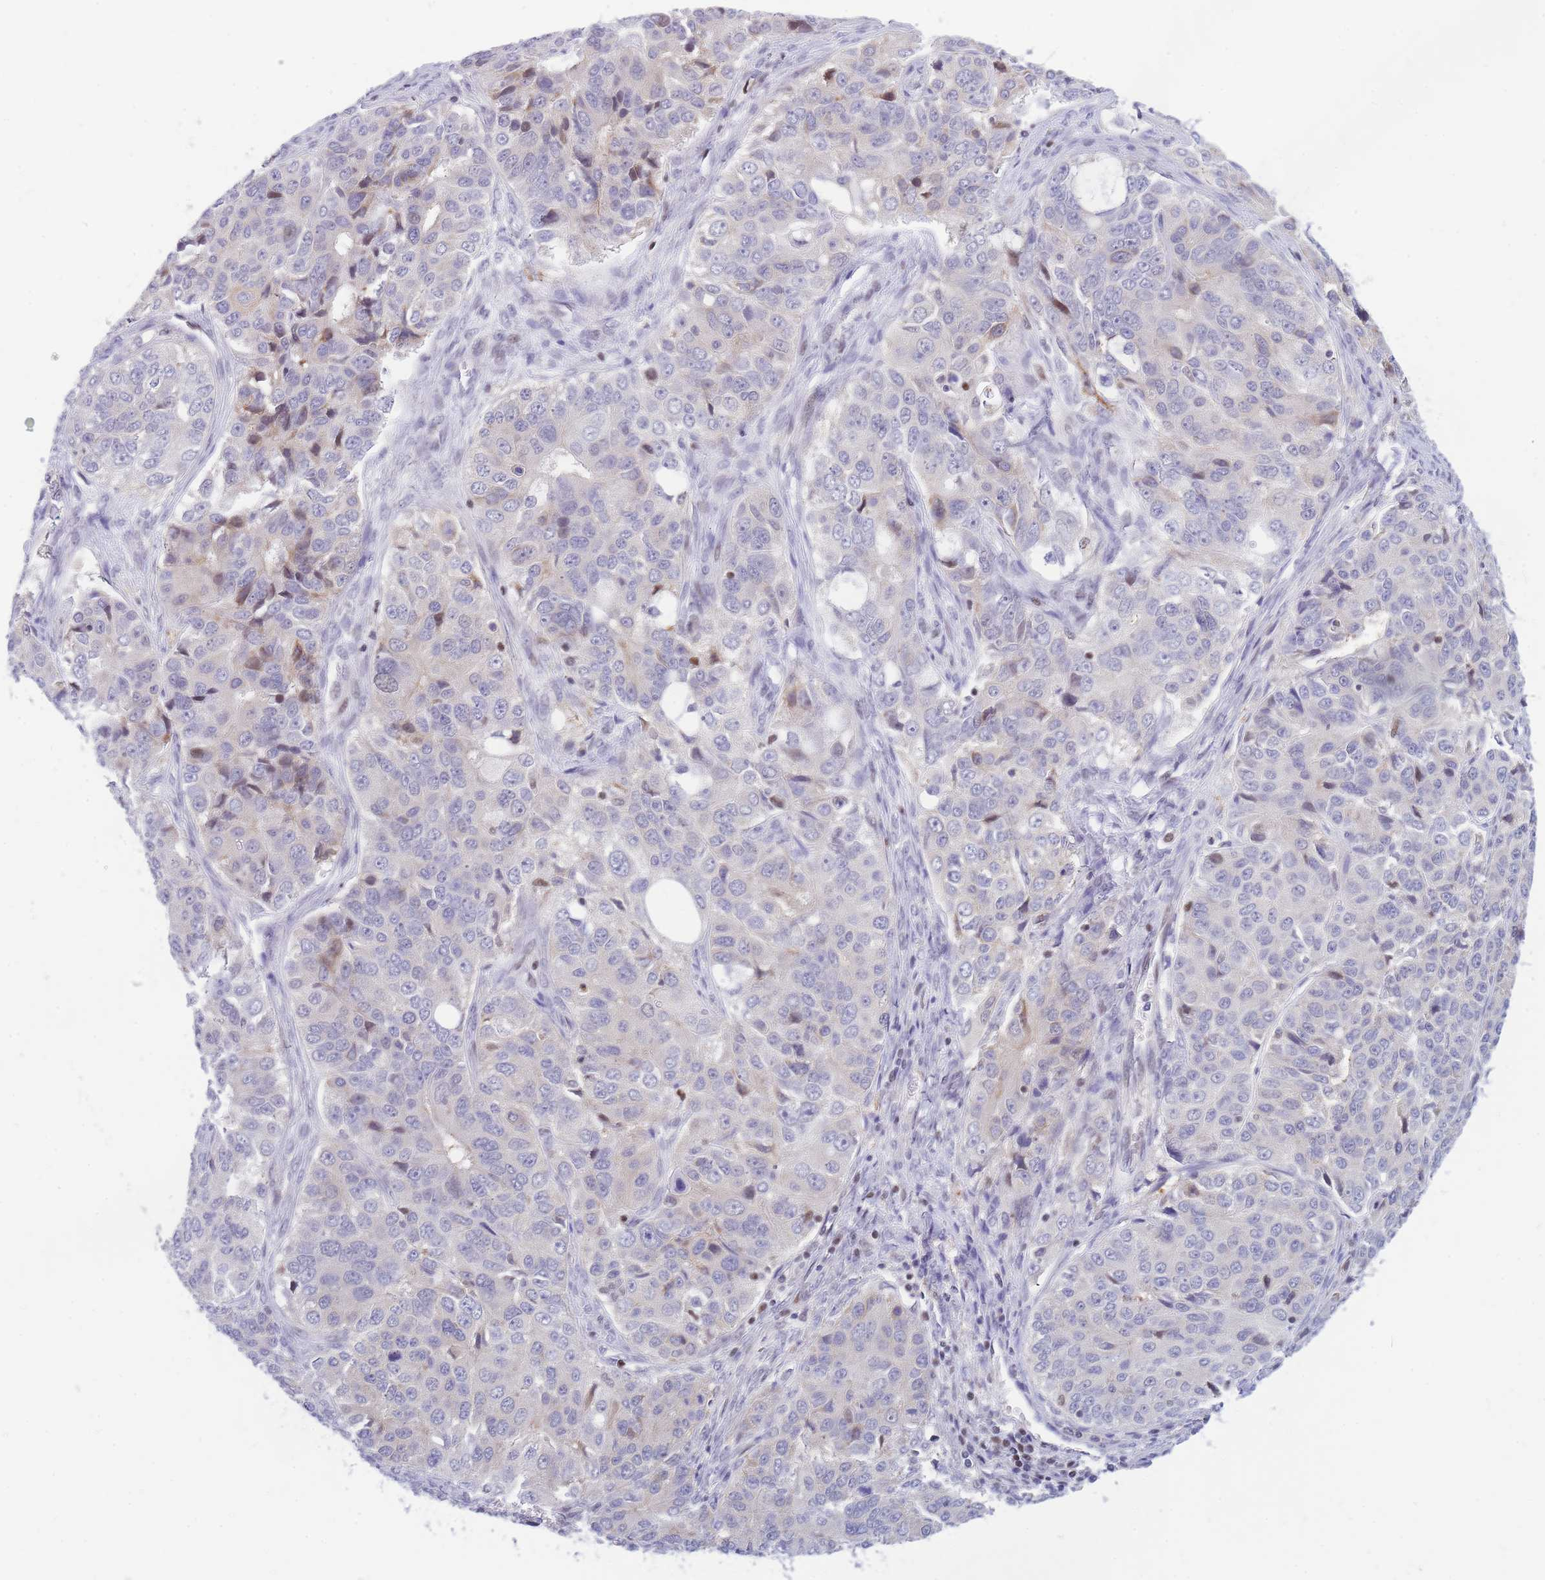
{"staining": {"intensity": "negative", "quantity": "none", "location": "none"}, "tissue": "ovarian cancer", "cell_type": "Tumor cells", "image_type": "cancer", "snomed": [{"axis": "morphology", "description": "Carcinoma, endometroid"}, {"axis": "topography", "description": "Ovary"}], "caption": "Tumor cells are negative for brown protein staining in ovarian cancer. (DAB (3,3'-diaminobenzidine) immunohistochemistry visualized using brightfield microscopy, high magnification).", "gene": "CRACD", "patient": {"sex": "female", "age": 51}}